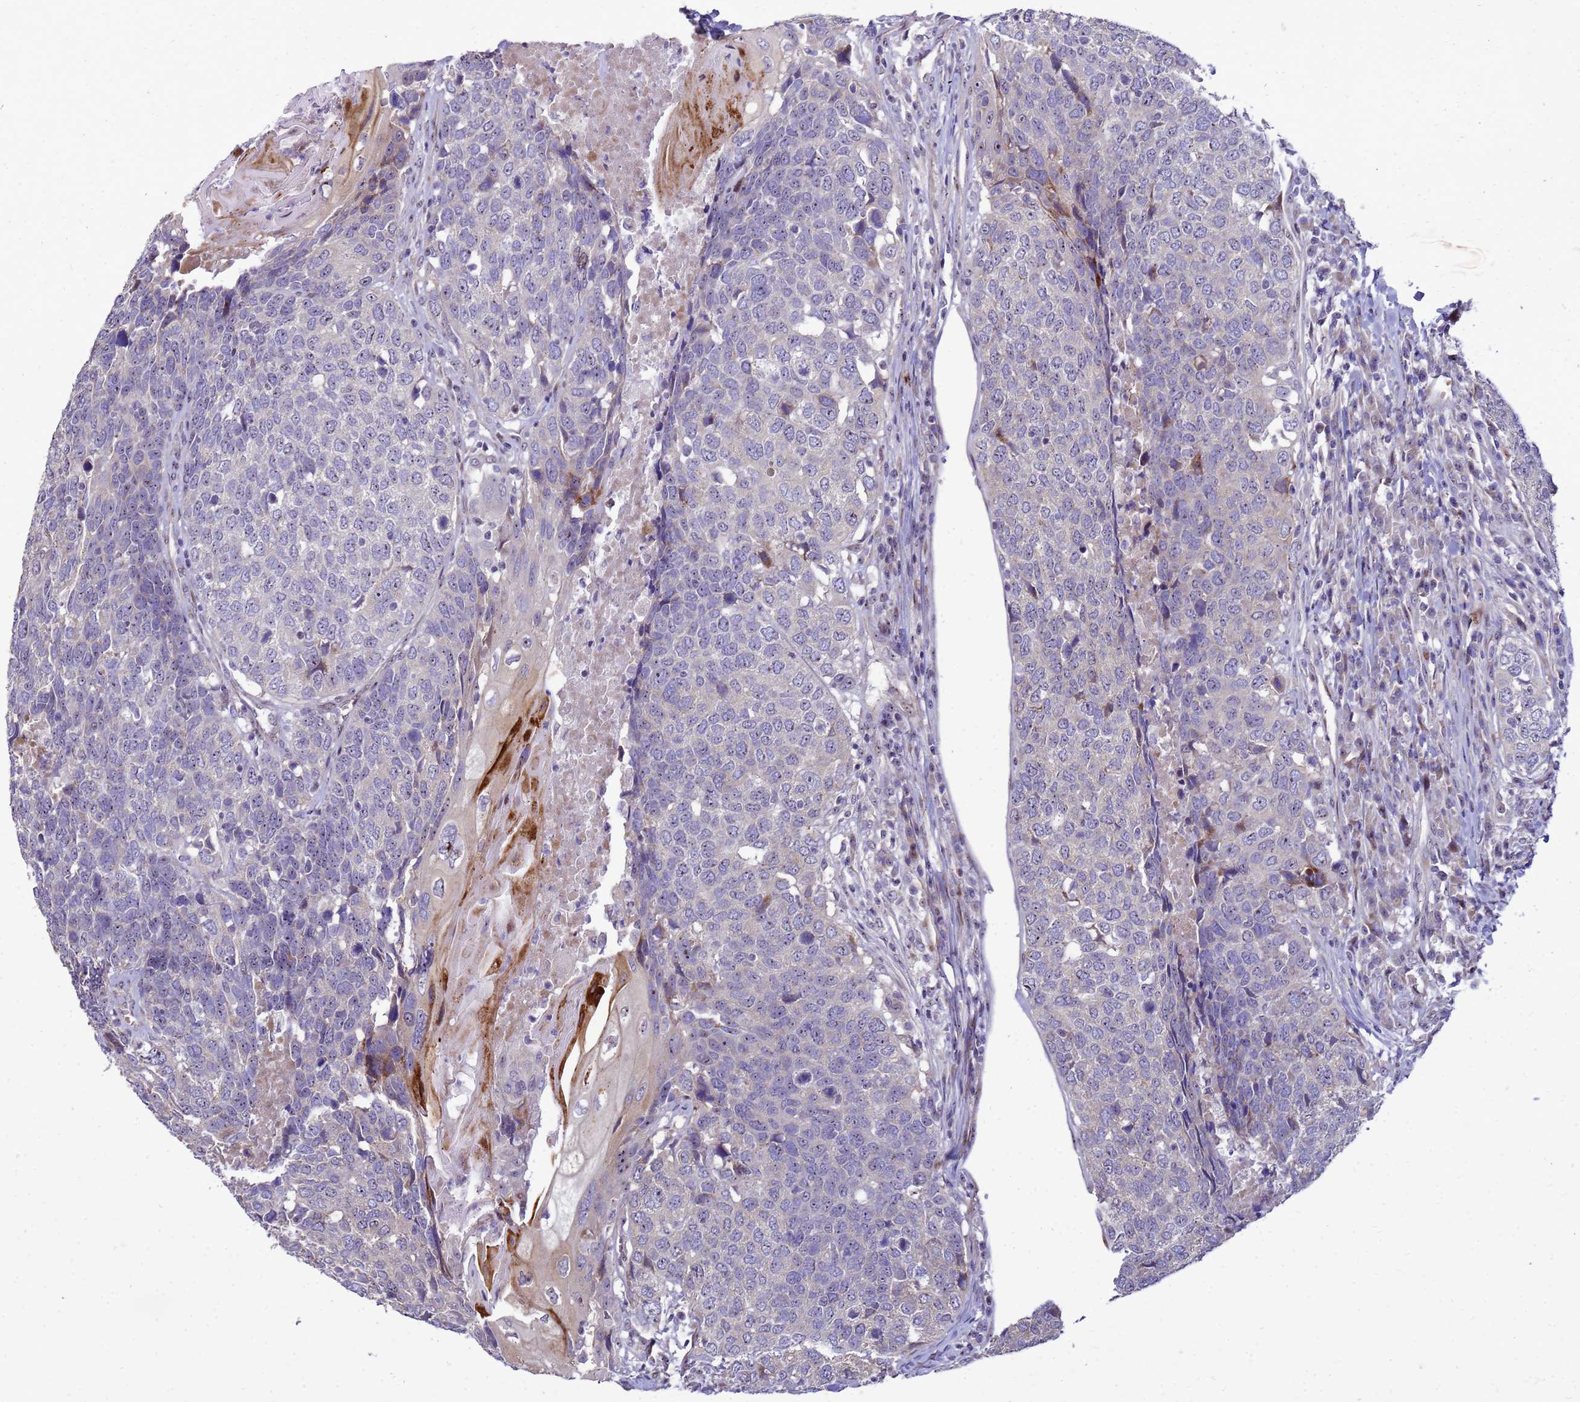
{"staining": {"intensity": "negative", "quantity": "none", "location": "none"}, "tissue": "head and neck cancer", "cell_type": "Tumor cells", "image_type": "cancer", "snomed": [{"axis": "morphology", "description": "Squamous cell carcinoma, NOS"}, {"axis": "topography", "description": "Head-Neck"}], "caption": "High magnification brightfield microscopy of head and neck cancer stained with DAB (brown) and counterstained with hematoxylin (blue): tumor cells show no significant expression.", "gene": "RSPO1", "patient": {"sex": "male", "age": 66}}